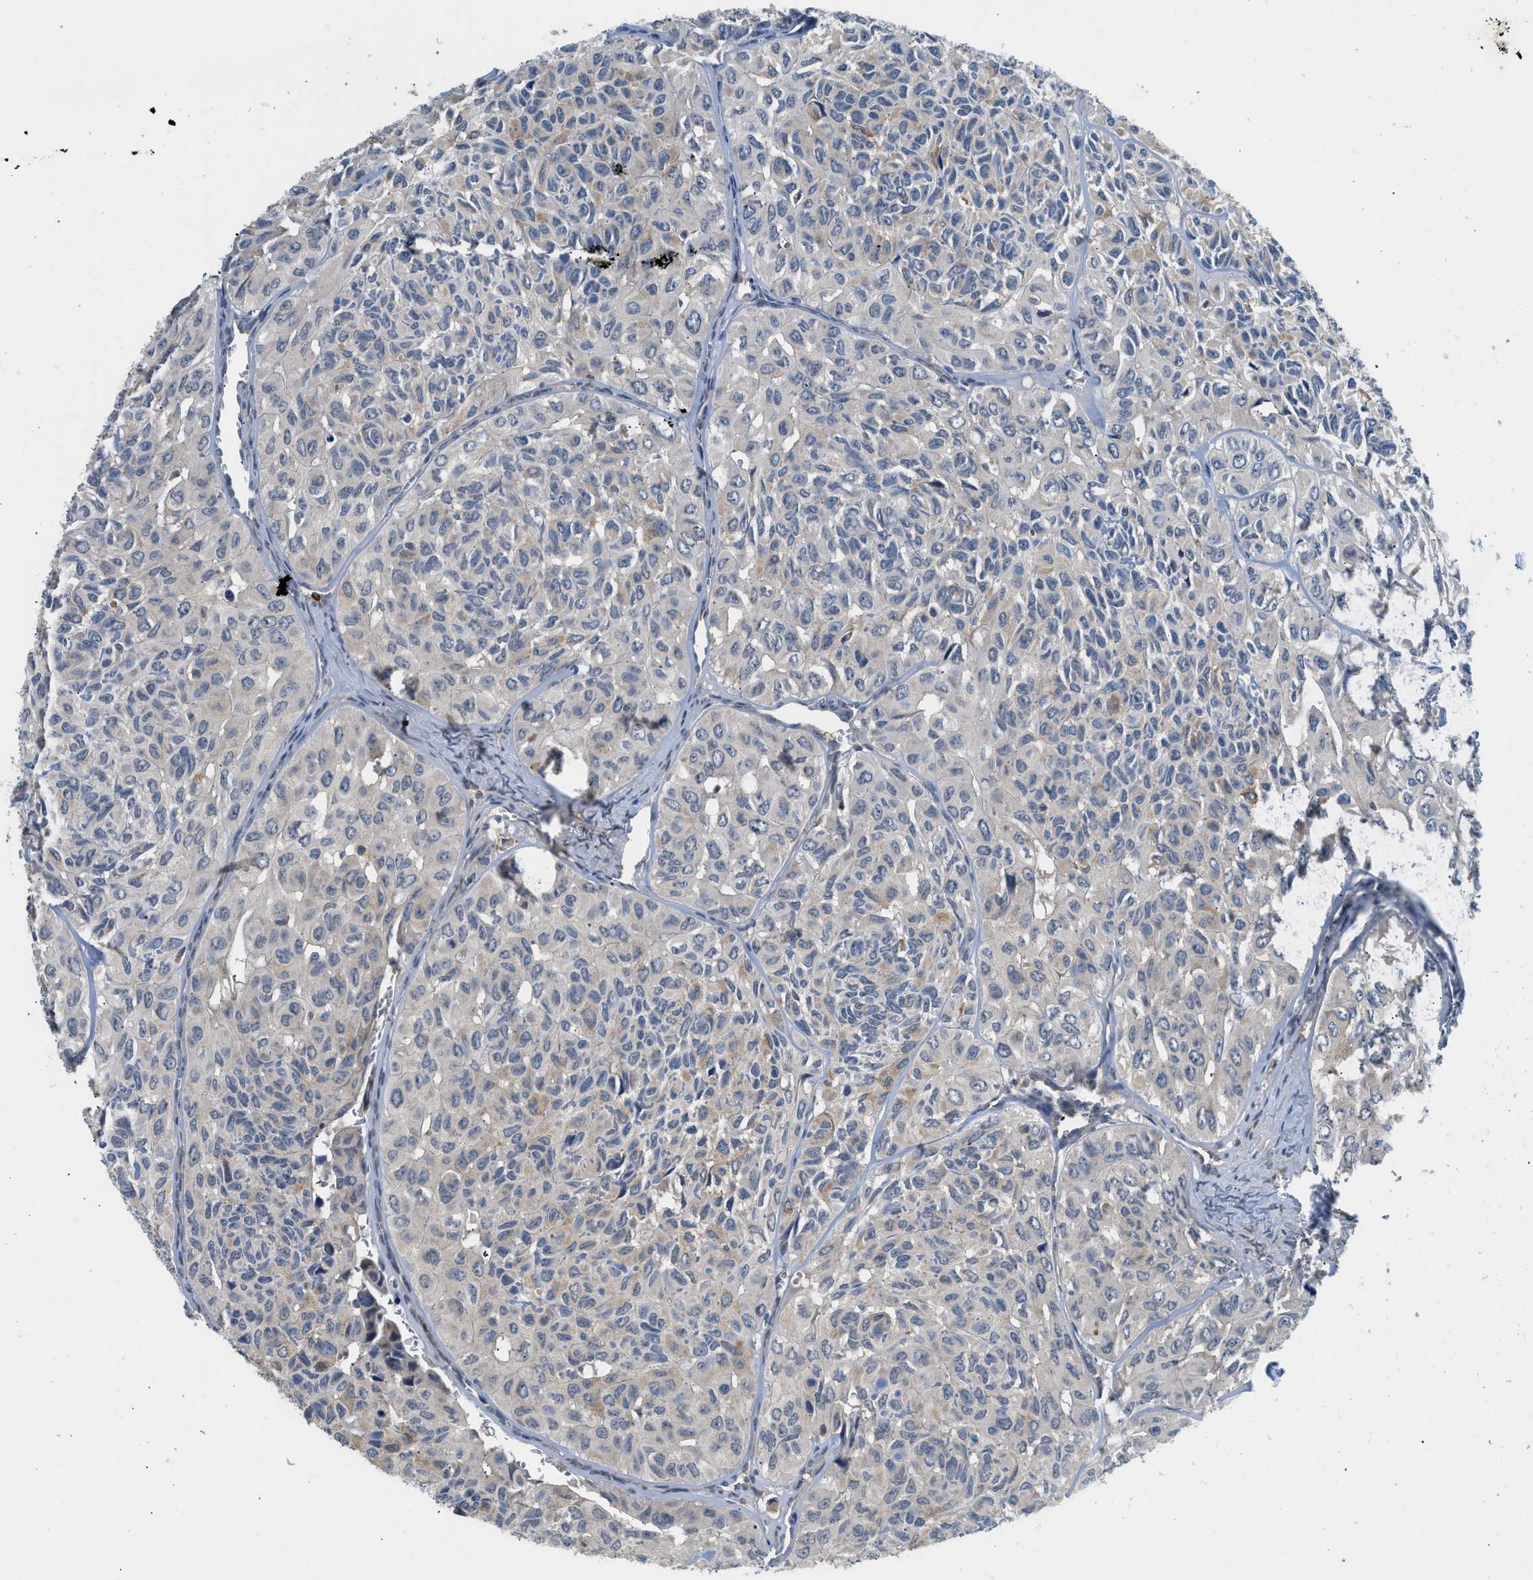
{"staining": {"intensity": "weak", "quantity": "<25%", "location": "cytoplasmic/membranous"}, "tissue": "head and neck cancer", "cell_type": "Tumor cells", "image_type": "cancer", "snomed": [{"axis": "morphology", "description": "Adenocarcinoma, NOS"}, {"axis": "topography", "description": "Salivary gland, NOS"}, {"axis": "topography", "description": "Head-Neck"}], "caption": "Head and neck cancer stained for a protein using immunohistochemistry (IHC) reveals no positivity tumor cells.", "gene": "RHBDF2", "patient": {"sex": "female", "age": 76}}